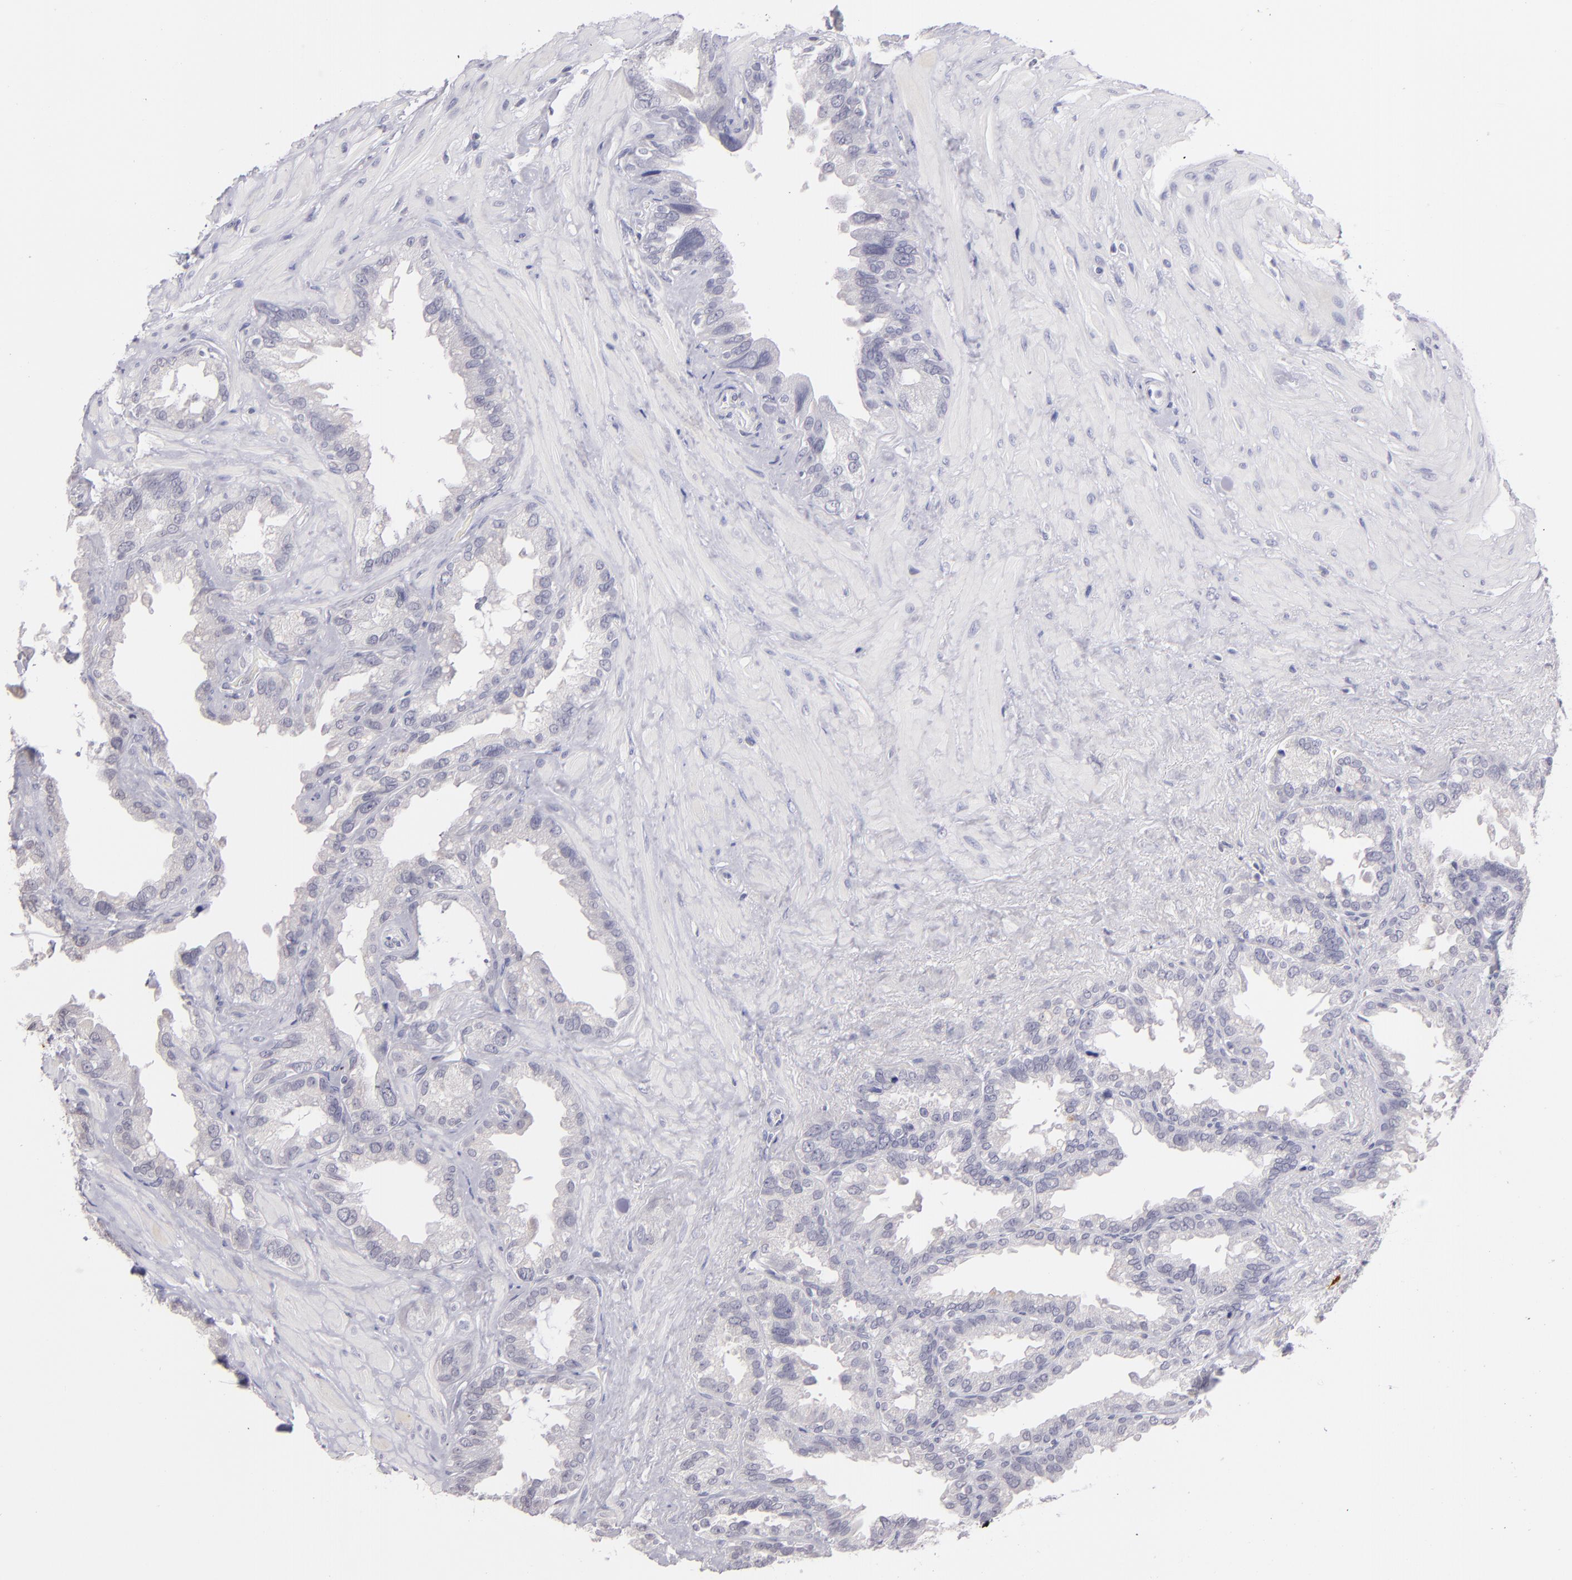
{"staining": {"intensity": "negative", "quantity": "none", "location": "none"}, "tissue": "seminal vesicle", "cell_type": "Glandular cells", "image_type": "normal", "snomed": [{"axis": "morphology", "description": "Normal tissue, NOS"}, {"axis": "topography", "description": "Prostate"}, {"axis": "topography", "description": "Seminal veicle"}], "caption": "Immunohistochemical staining of benign human seminal vesicle exhibits no significant positivity in glandular cells. (Brightfield microscopy of DAB (3,3'-diaminobenzidine) immunohistochemistry (IHC) at high magnification).", "gene": "IL2RA", "patient": {"sex": "male", "age": 63}}